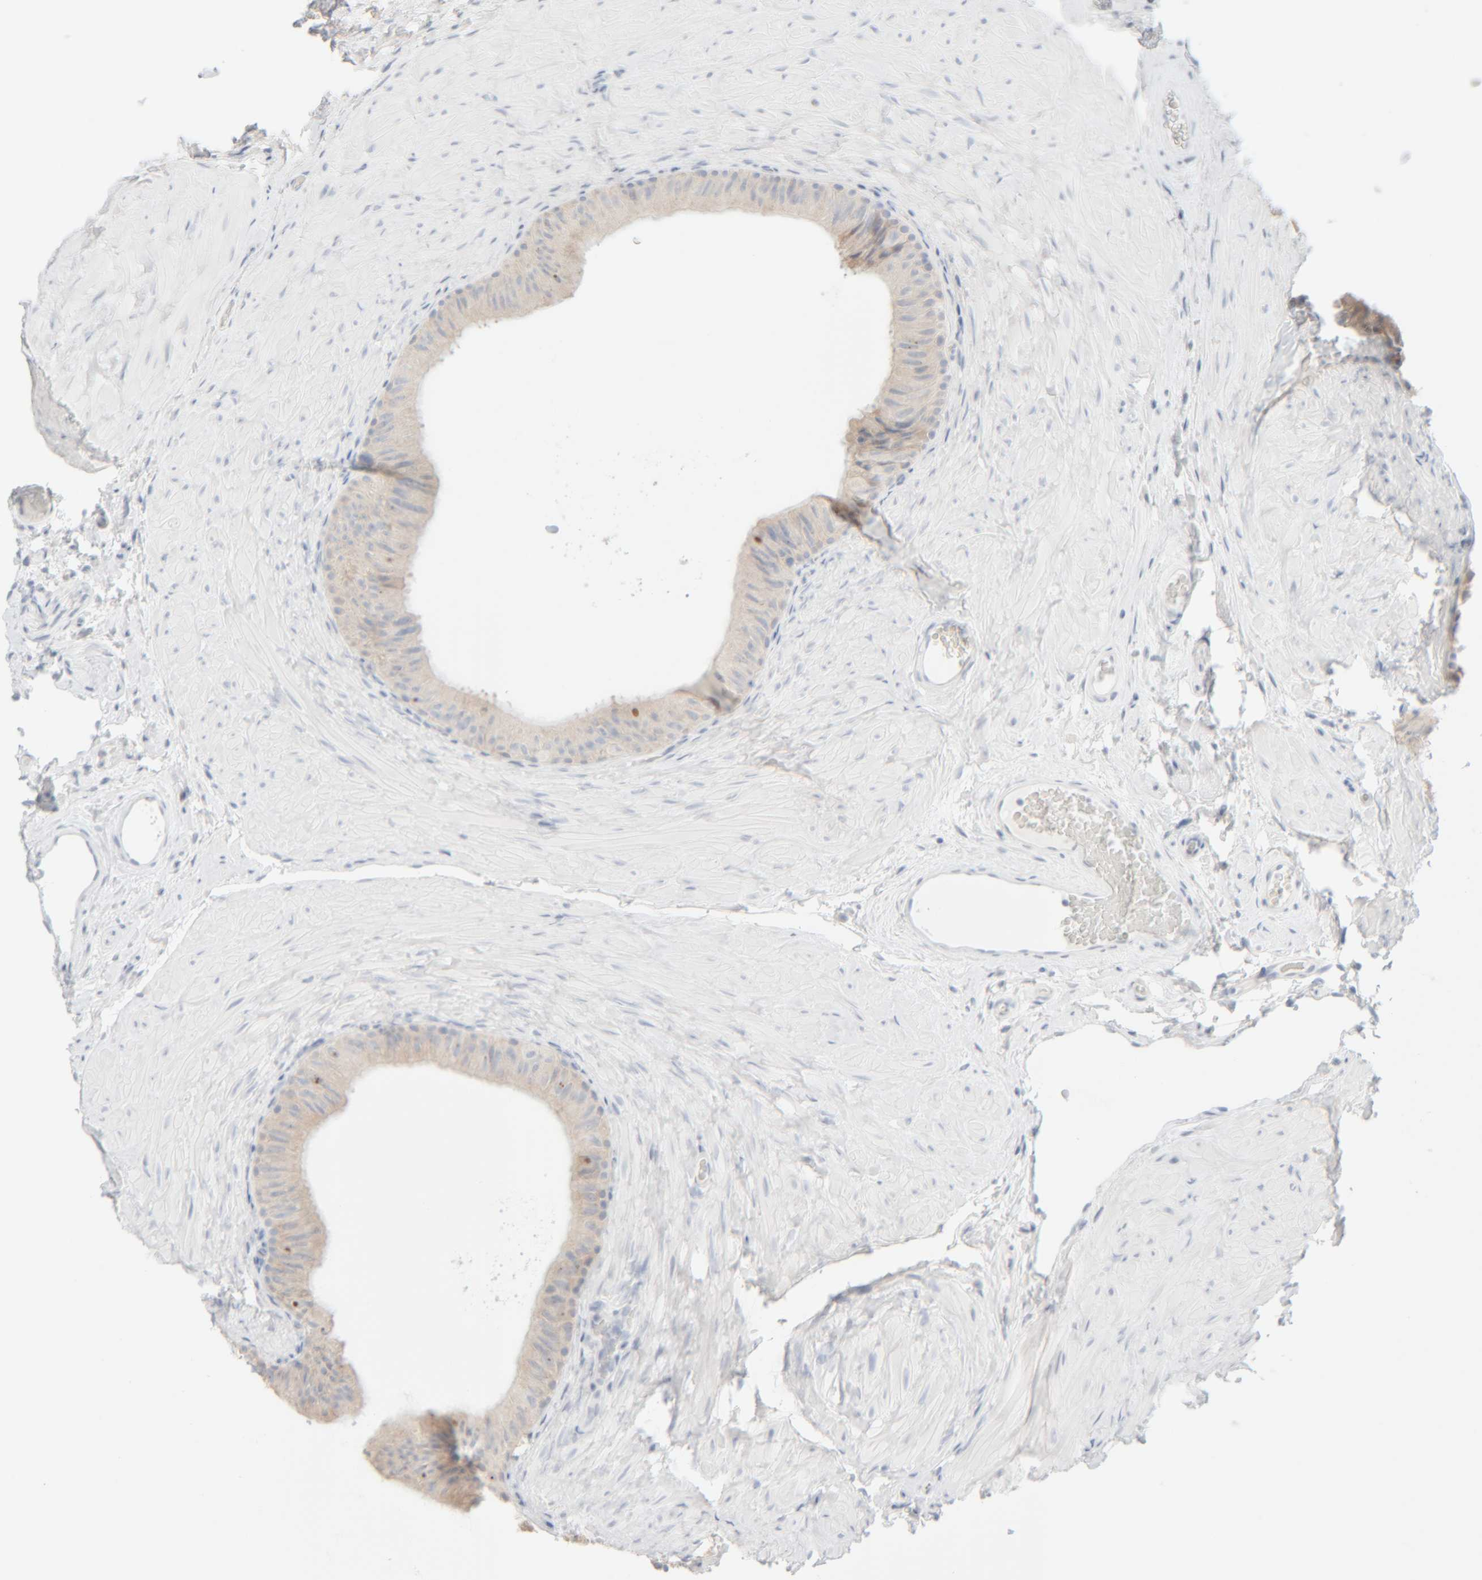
{"staining": {"intensity": "weak", "quantity": "<25%", "location": "cytoplasmic/membranous"}, "tissue": "epididymis", "cell_type": "Glandular cells", "image_type": "normal", "snomed": [{"axis": "morphology", "description": "Normal tissue, NOS"}, {"axis": "topography", "description": "Epididymis"}], "caption": "Immunohistochemical staining of normal epididymis displays no significant staining in glandular cells.", "gene": "RIDA", "patient": {"sex": "male", "age": 49}}